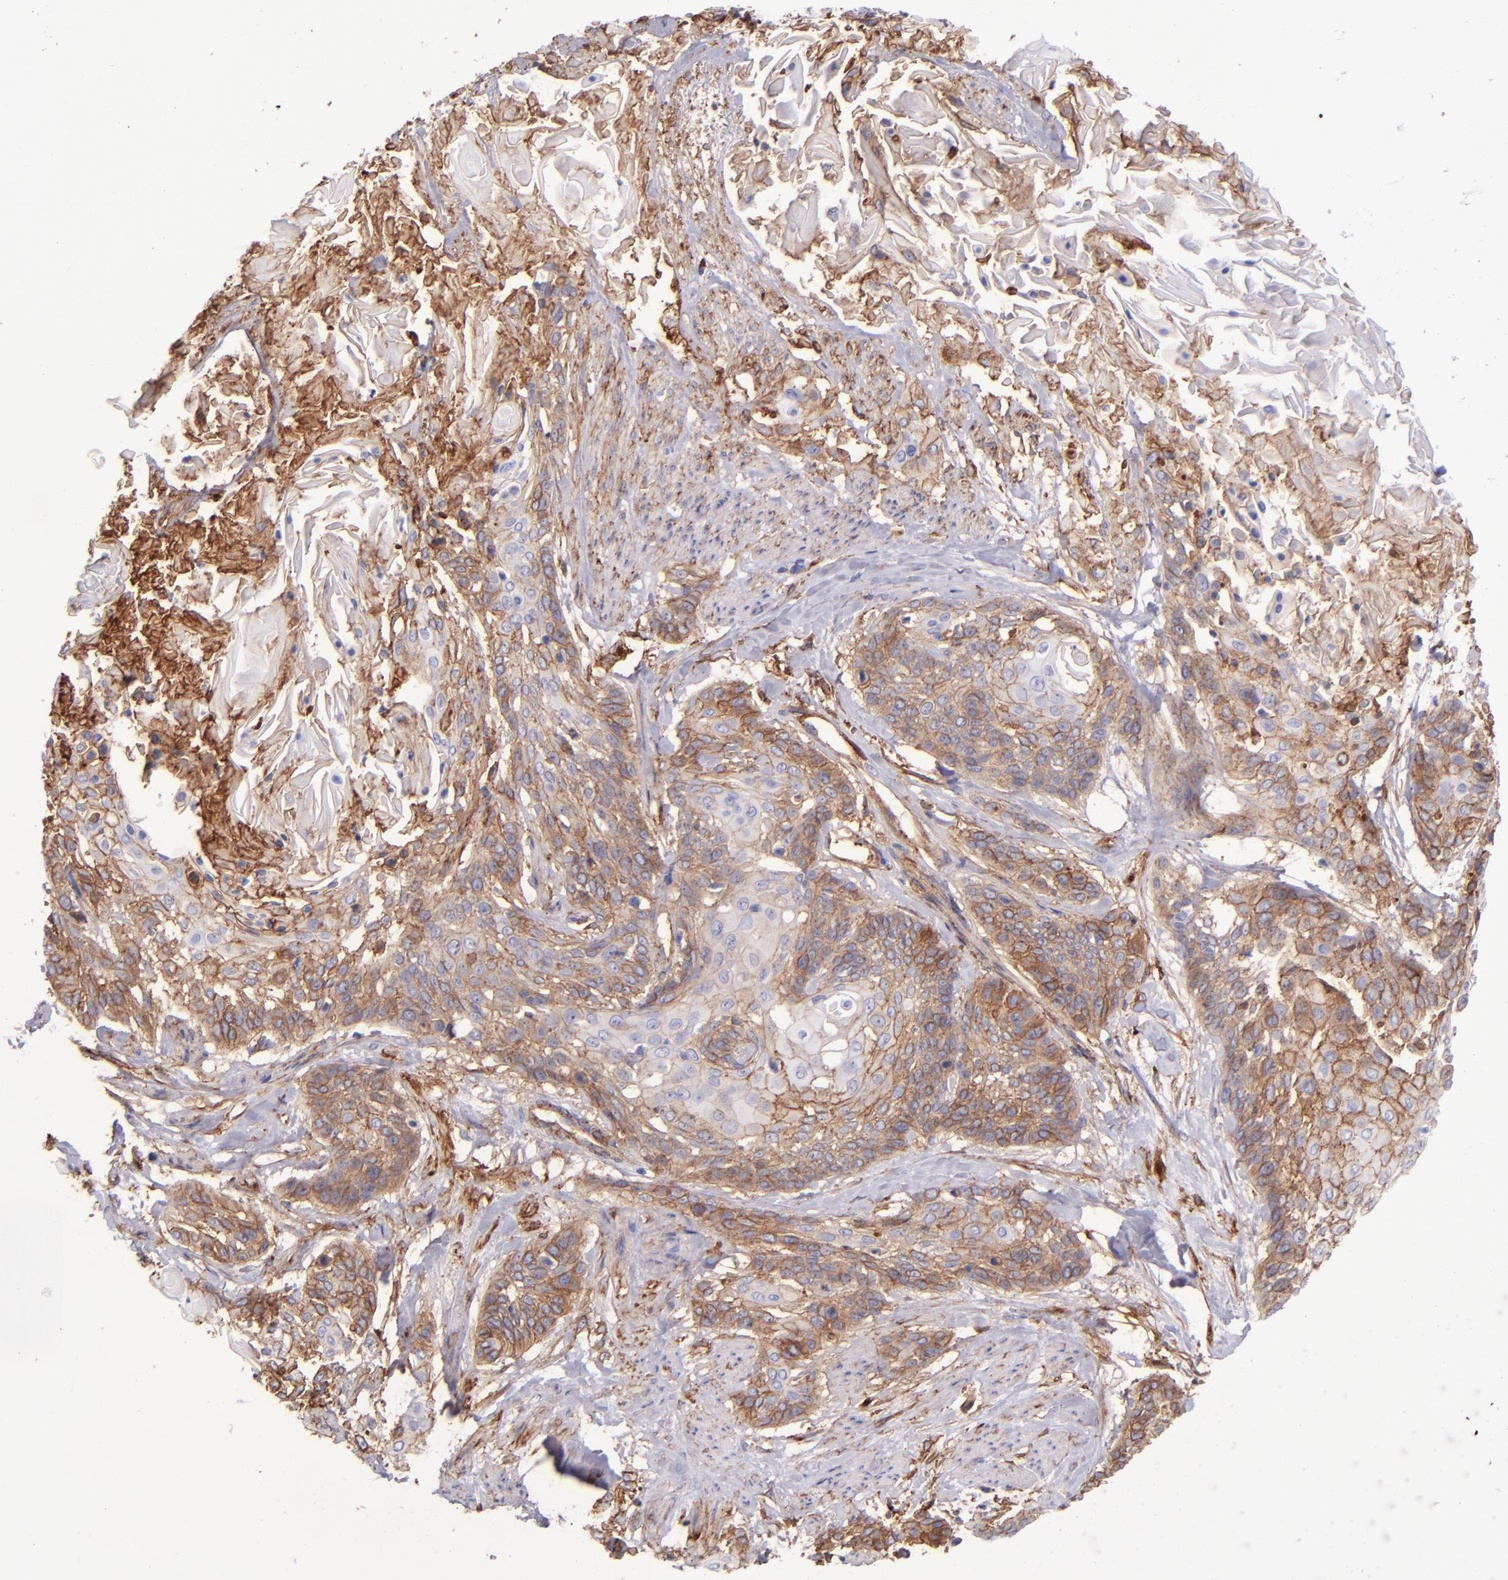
{"staining": {"intensity": "moderate", "quantity": "25%-75%", "location": "cytoplasmic/membranous"}, "tissue": "cervical cancer", "cell_type": "Tumor cells", "image_type": "cancer", "snomed": [{"axis": "morphology", "description": "Squamous cell carcinoma, NOS"}, {"axis": "topography", "description": "Cervix"}], "caption": "There is medium levels of moderate cytoplasmic/membranous positivity in tumor cells of cervical cancer (squamous cell carcinoma), as demonstrated by immunohistochemical staining (brown color).", "gene": "ITGAV", "patient": {"sex": "female", "age": 57}}